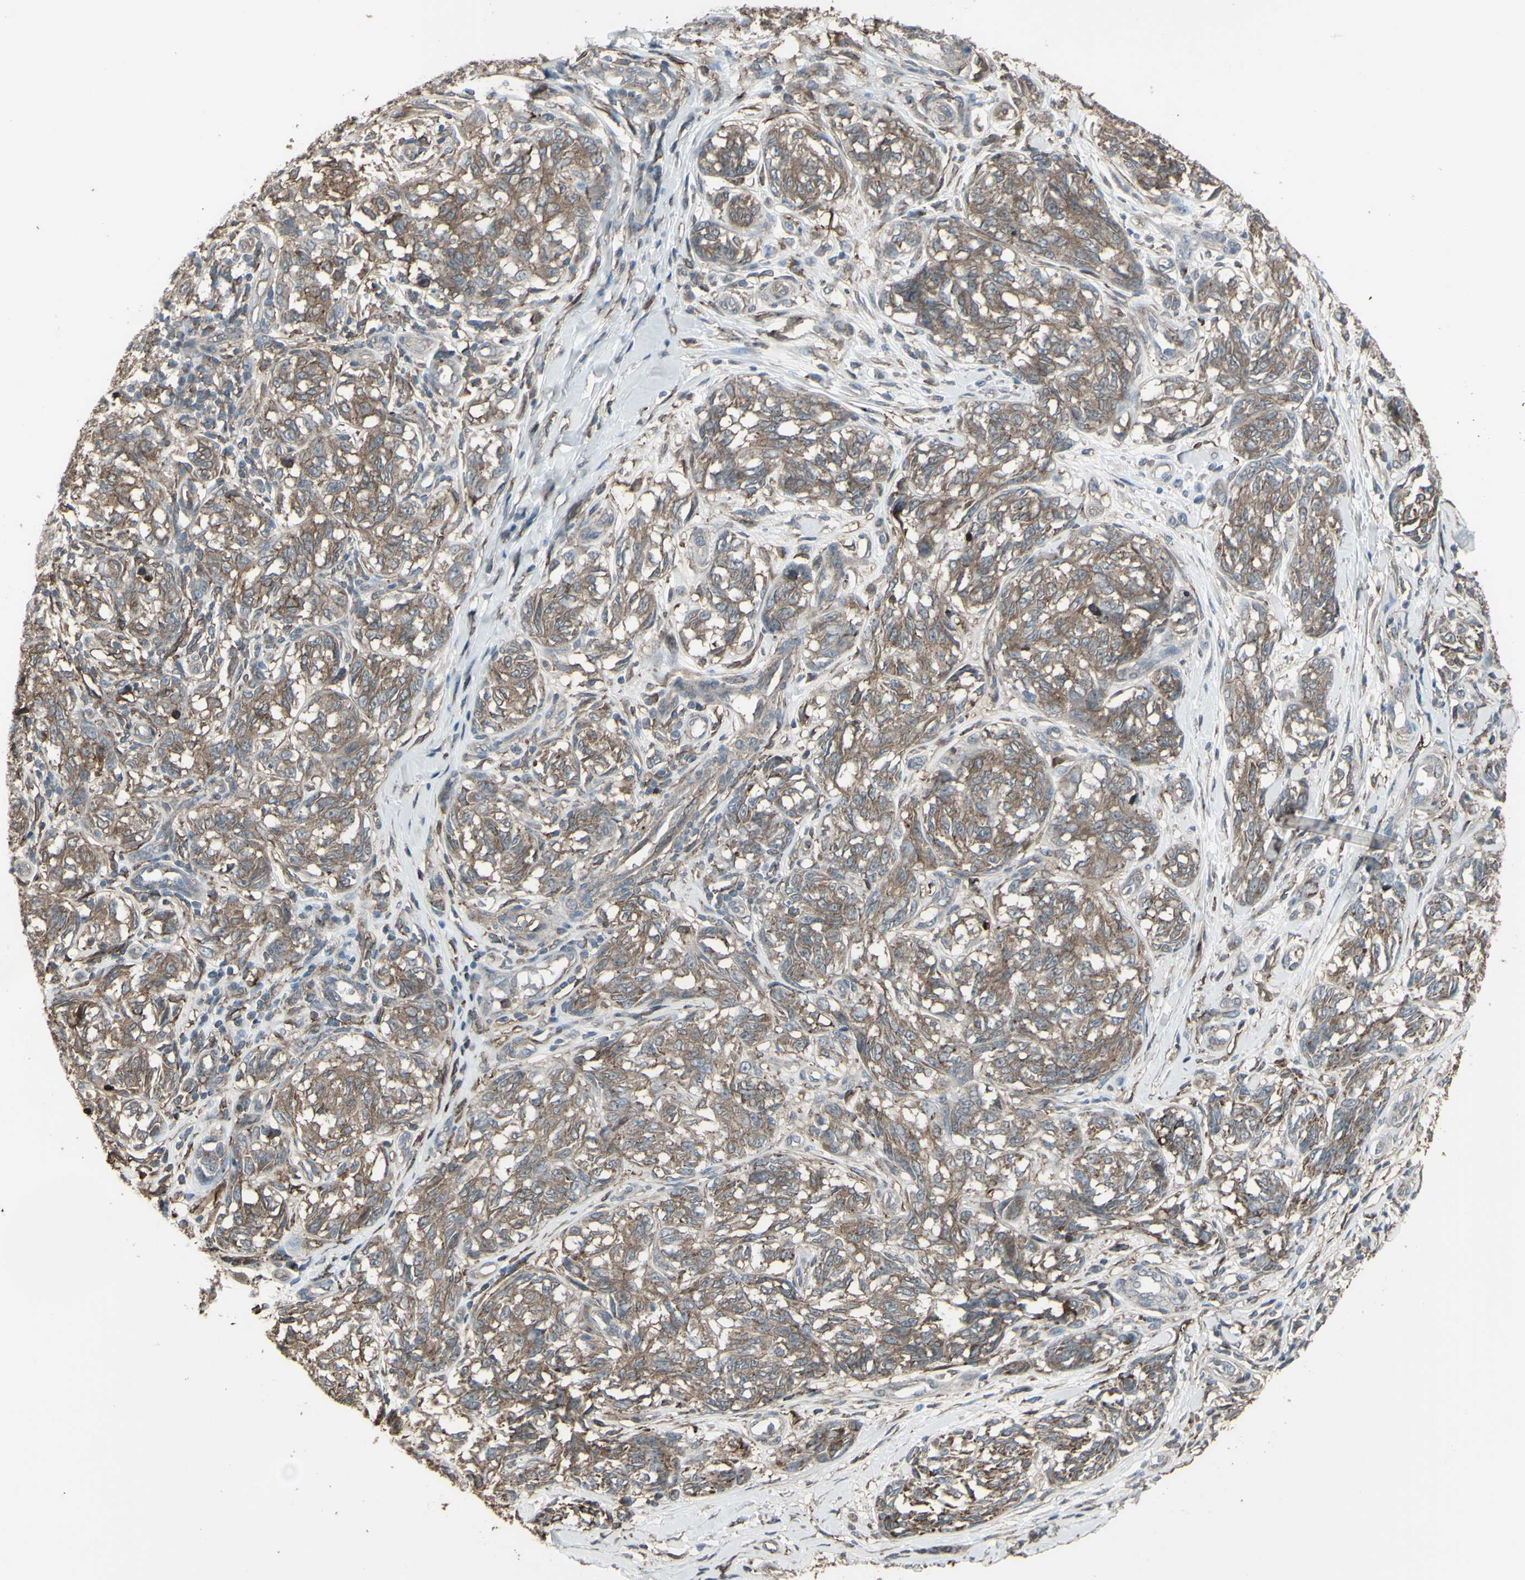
{"staining": {"intensity": "weak", "quantity": ">75%", "location": "cytoplasmic/membranous"}, "tissue": "melanoma", "cell_type": "Tumor cells", "image_type": "cancer", "snomed": [{"axis": "morphology", "description": "Malignant melanoma, NOS"}, {"axis": "topography", "description": "Skin"}], "caption": "This histopathology image displays immunohistochemistry staining of malignant melanoma, with low weak cytoplasmic/membranous expression in approximately >75% of tumor cells.", "gene": "SMO", "patient": {"sex": "female", "age": 64}}